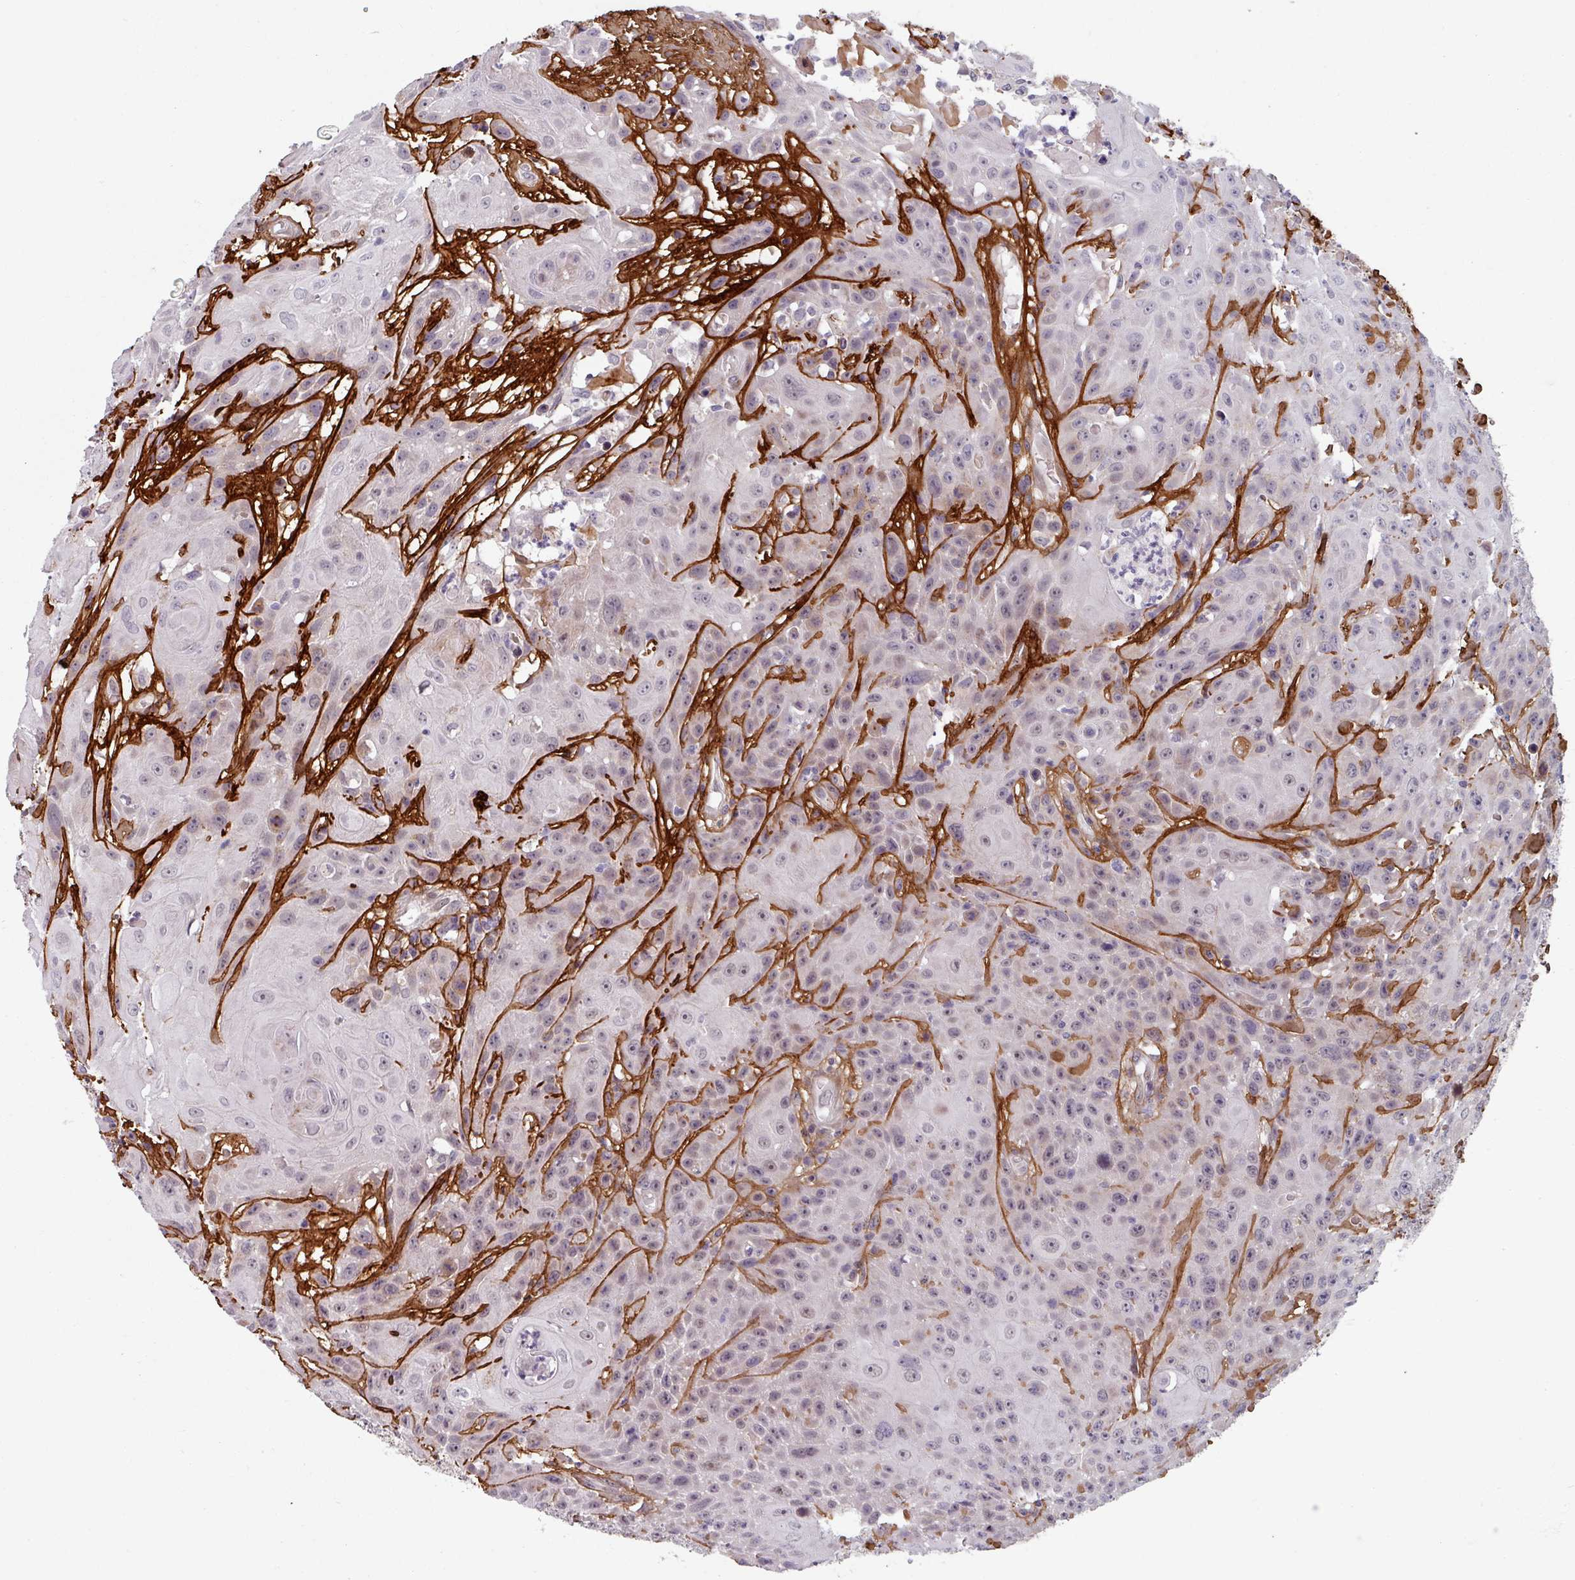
{"staining": {"intensity": "negative", "quantity": "none", "location": "none"}, "tissue": "head and neck cancer", "cell_type": "Tumor cells", "image_type": "cancer", "snomed": [{"axis": "morphology", "description": "Squamous cell carcinoma, NOS"}, {"axis": "topography", "description": "Skin"}, {"axis": "topography", "description": "Head-Neck"}], "caption": "Immunohistochemistry (IHC) of human head and neck cancer (squamous cell carcinoma) demonstrates no positivity in tumor cells.", "gene": "CYB5RL", "patient": {"sex": "male", "age": 80}}